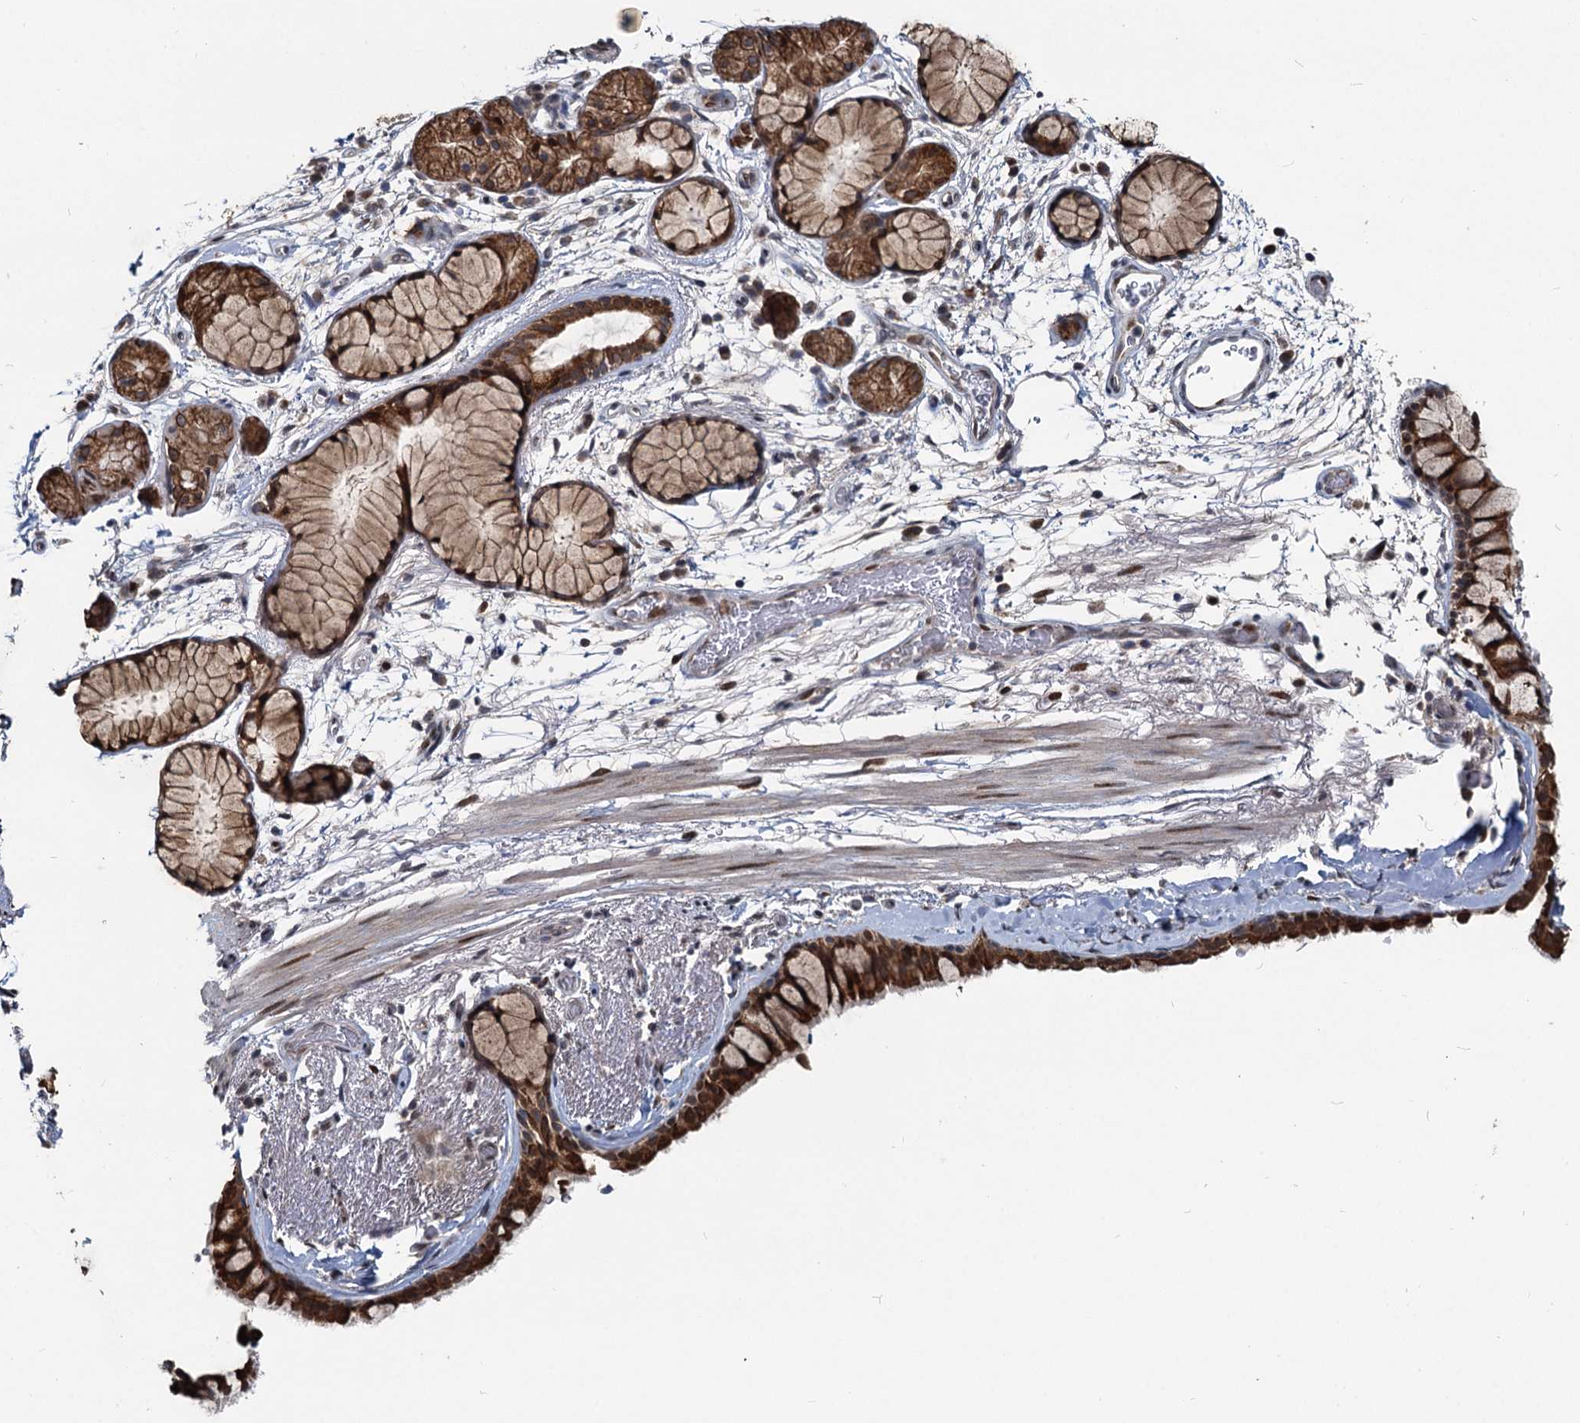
{"staining": {"intensity": "strong", "quantity": ">75%", "location": "cytoplasmic/membranous"}, "tissue": "bronchus", "cell_type": "Respiratory epithelial cells", "image_type": "normal", "snomed": [{"axis": "morphology", "description": "Normal tissue, NOS"}, {"axis": "topography", "description": "Bronchus"}], "caption": "A brown stain shows strong cytoplasmic/membranous staining of a protein in respiratory epithelial cells of benign bronchus. The protein of interest is shown in brown color, while the nuclei are stained blue.", "gene": "RITA1", "patient": {"sex": "male", "age": 65}}